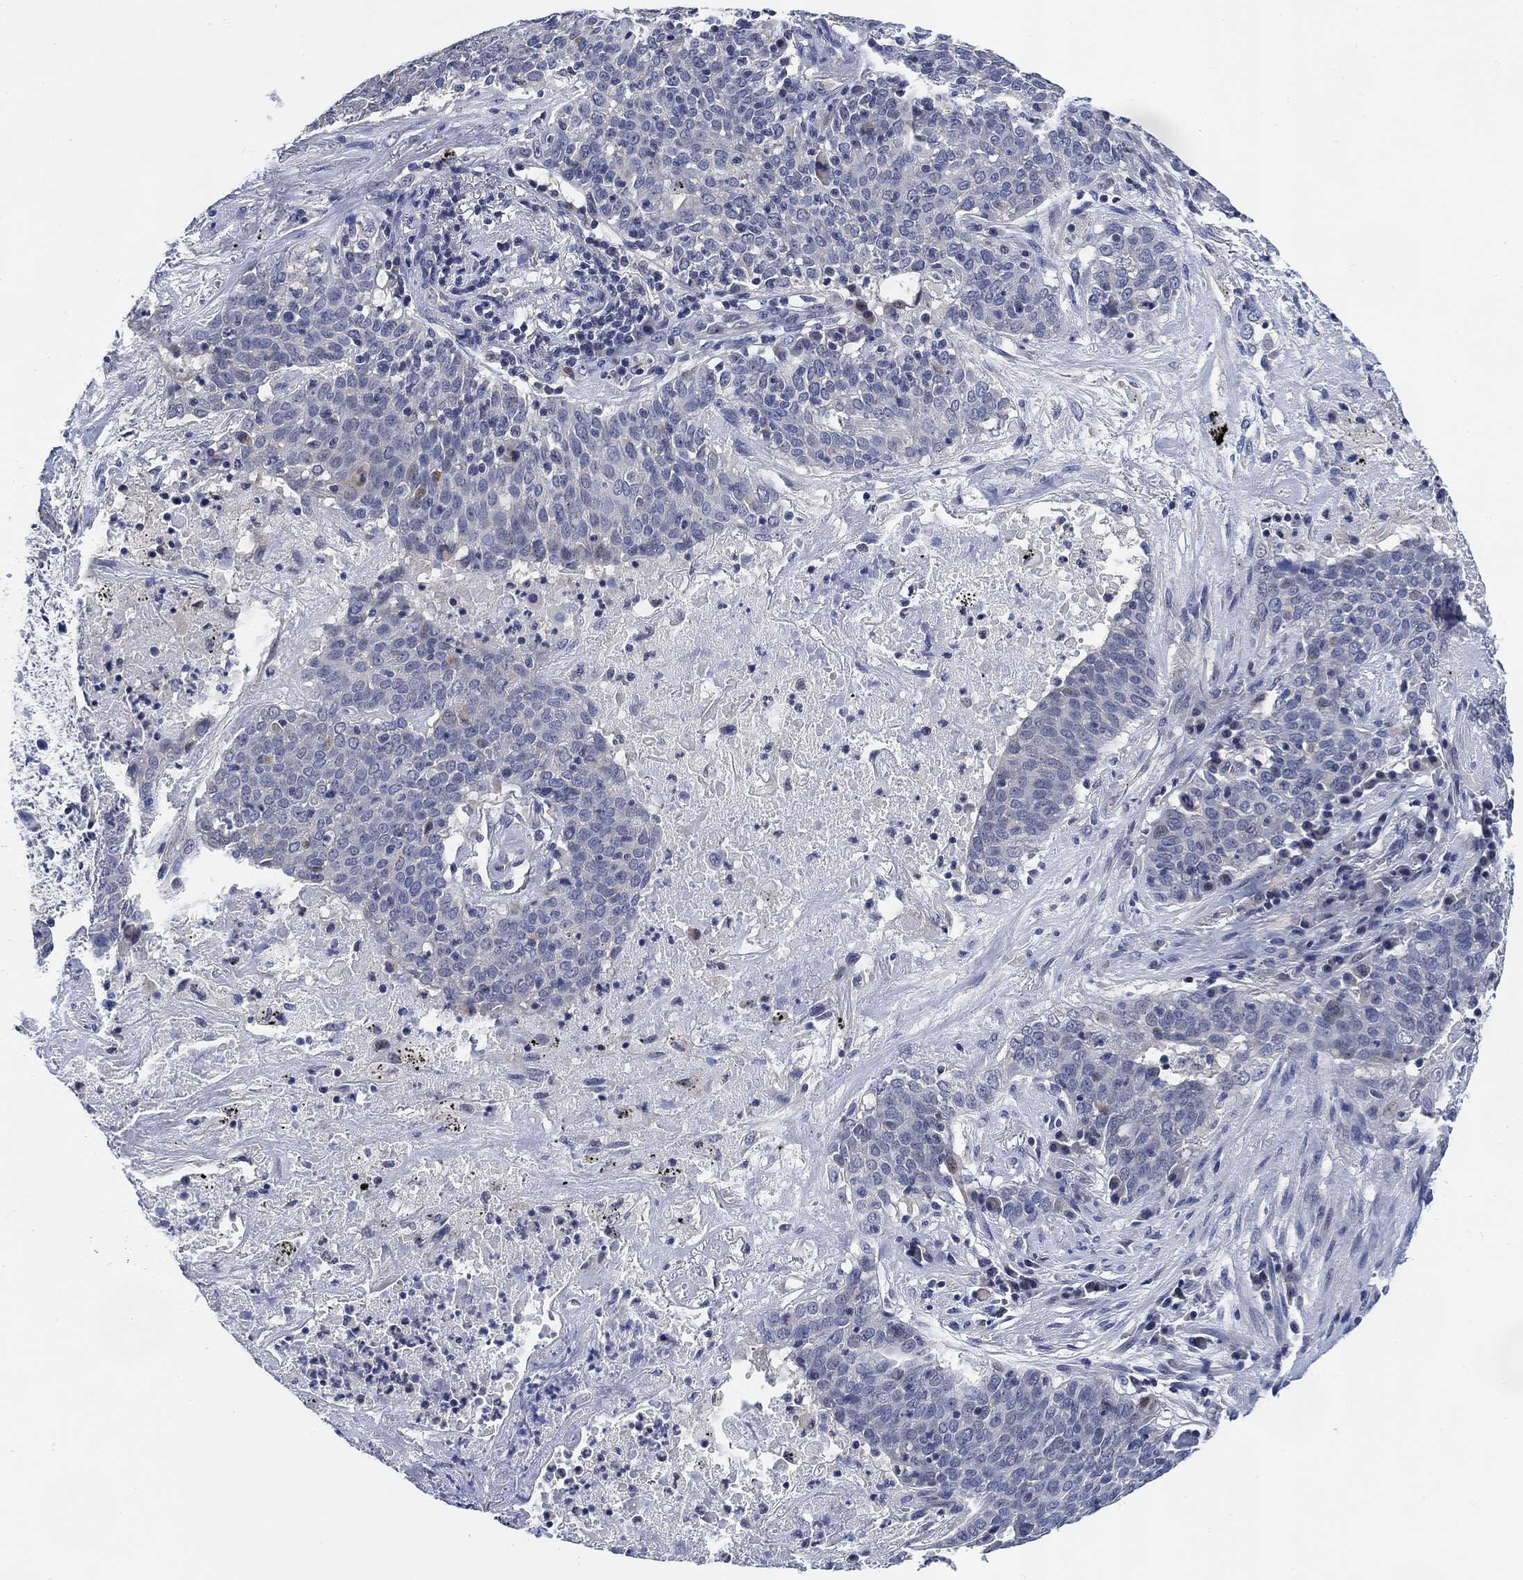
{"staining": {"intensity": "negative", "quantity": "none", "location": "none"}, "tissue": "lung cancer", "cell_type": "Tumor cells", "image_type": "cancer", "snomed": [{"axis": "morphology", "description": "Squamous cell carcinoma, NOS"}, {"axis": "topography", "description": "Lung"}], "caption": "High power microscopy histopathology image of an IHC histopathology image of lung cancer, revealing no significant staining in tumor cells.", "gene": "DAZL", "patient": {"sex": "male", "age": 82}}